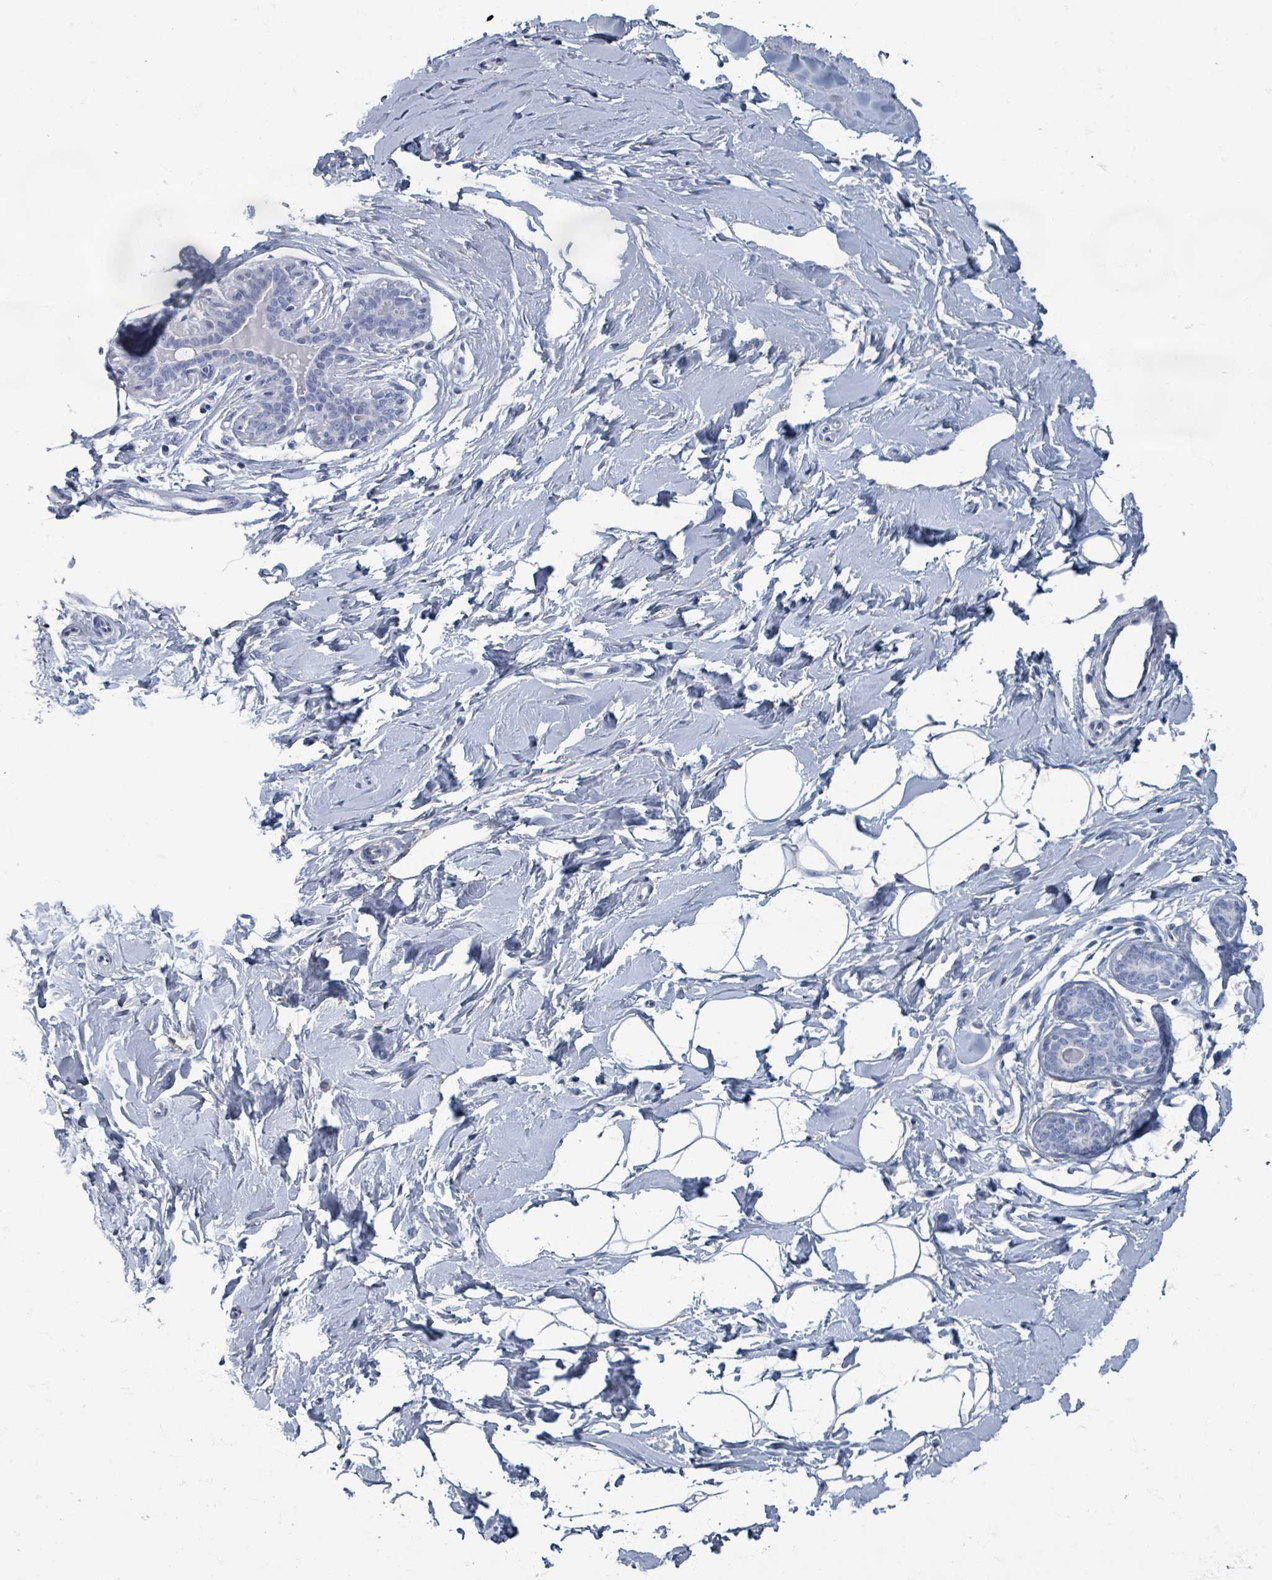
{"staining": {"intensity": "negative", "quantity": "none", "location": "none"}, "tissue": "breast", "cell_type": "Adipocytes", "image_type": "normal", "snomed": [{"axis": "morphology", "description": "Normal tissue, NOS"}, {"axis": "topography", "description": "Breast"}], "caption": "IHC micrograph of unremarkable breast: breast stained with DAB reveals no significant protein staining in adipocytes.", "gene": "TAS2R1", "patient": {"sex": "female", "age": 23}}